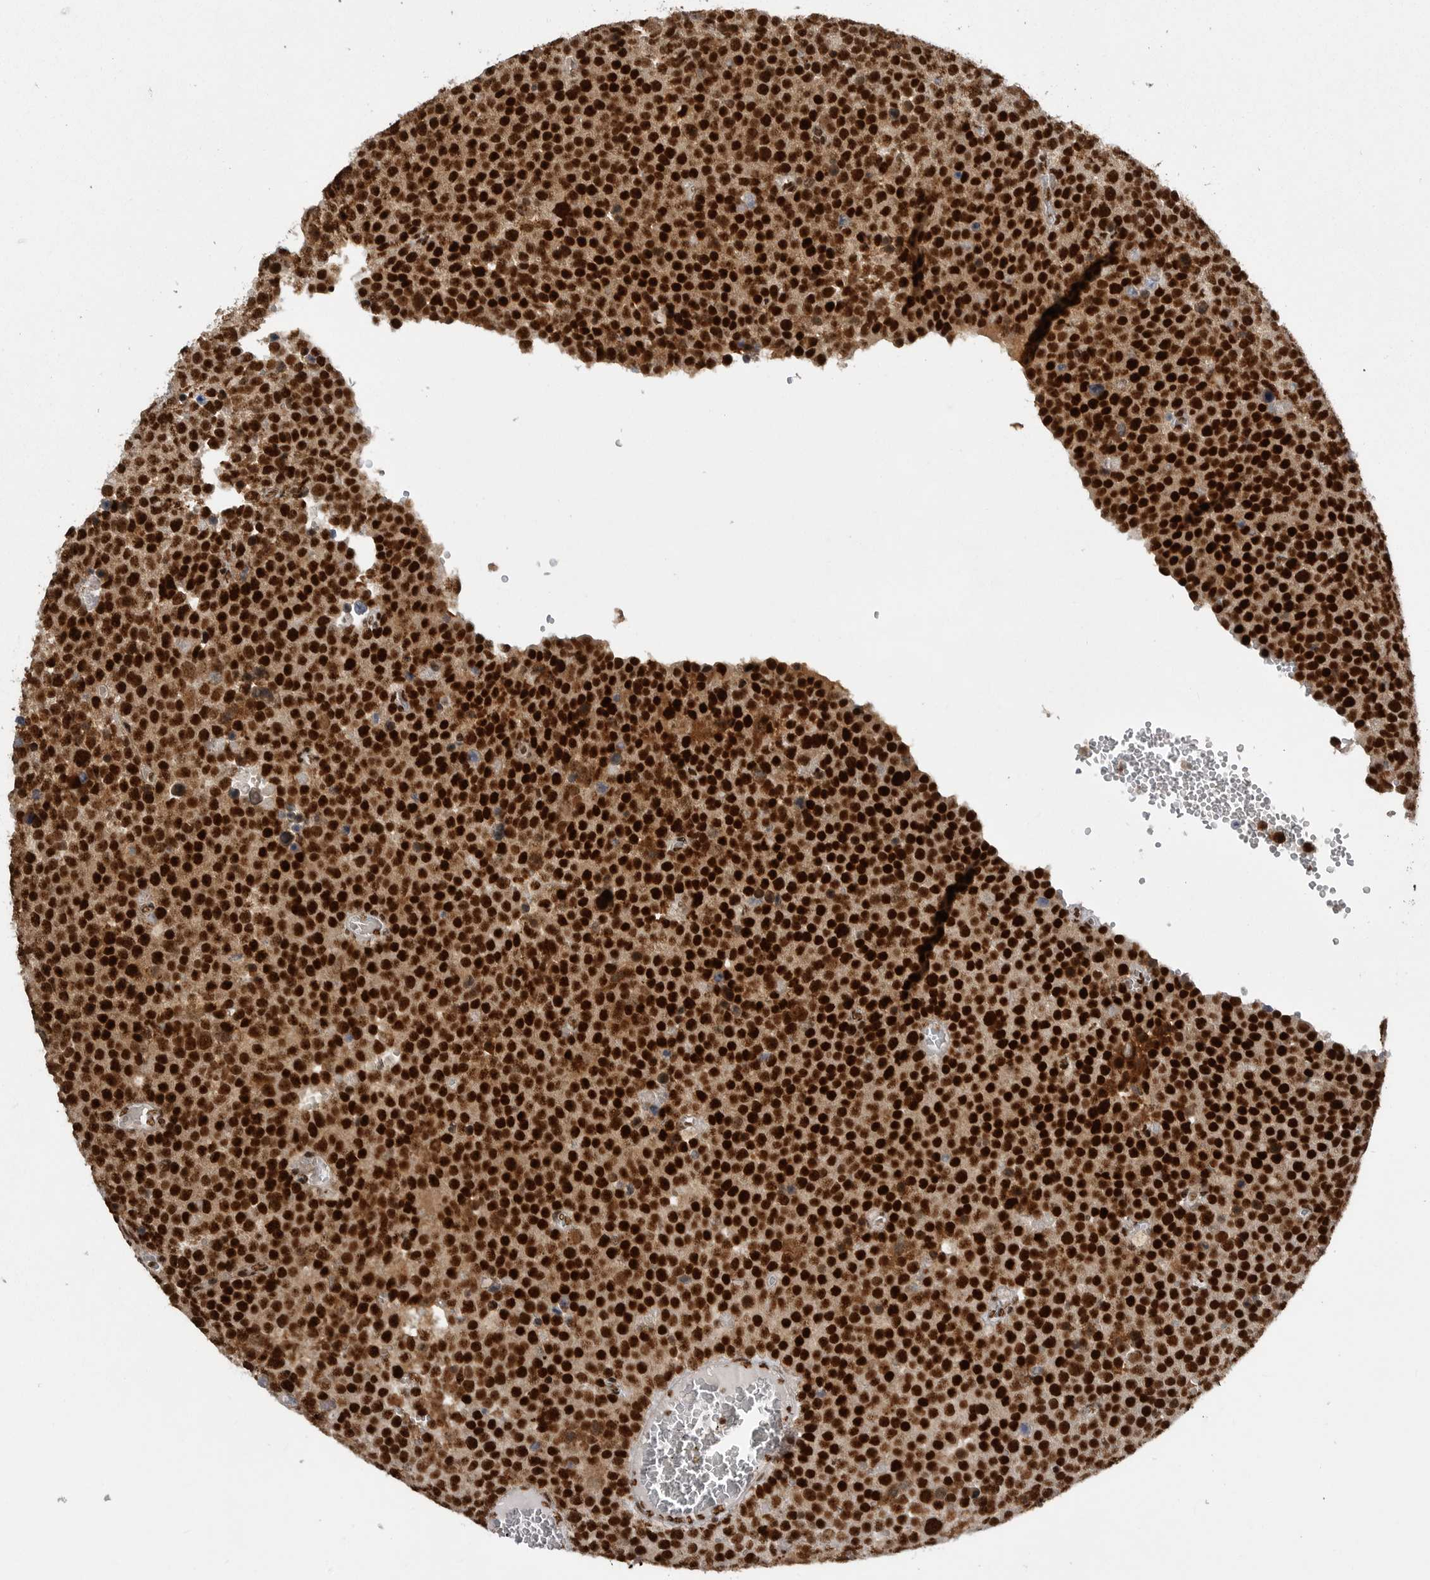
{"staining": {"intensity": "strong", "quantity": ">75%", "location": "cytoplasmic/membranous,nuclear"}, "tissue": "testis cancer", "cell_type": "Tumor cells", "image_type": "cancer", "snomed": [{"axis": "morphology", "description": "Seminoma, NOS"}, {"axis": "topography", "description": "Testis"}], "caption": "Tumor cells exhibit strong cytoplasmic/membranous and nuclear expression in approximately >75% of cells in testis cancer (seminoma).", "gene": "PPP1R8", "patient": {"sex": "male", "age": 71}}